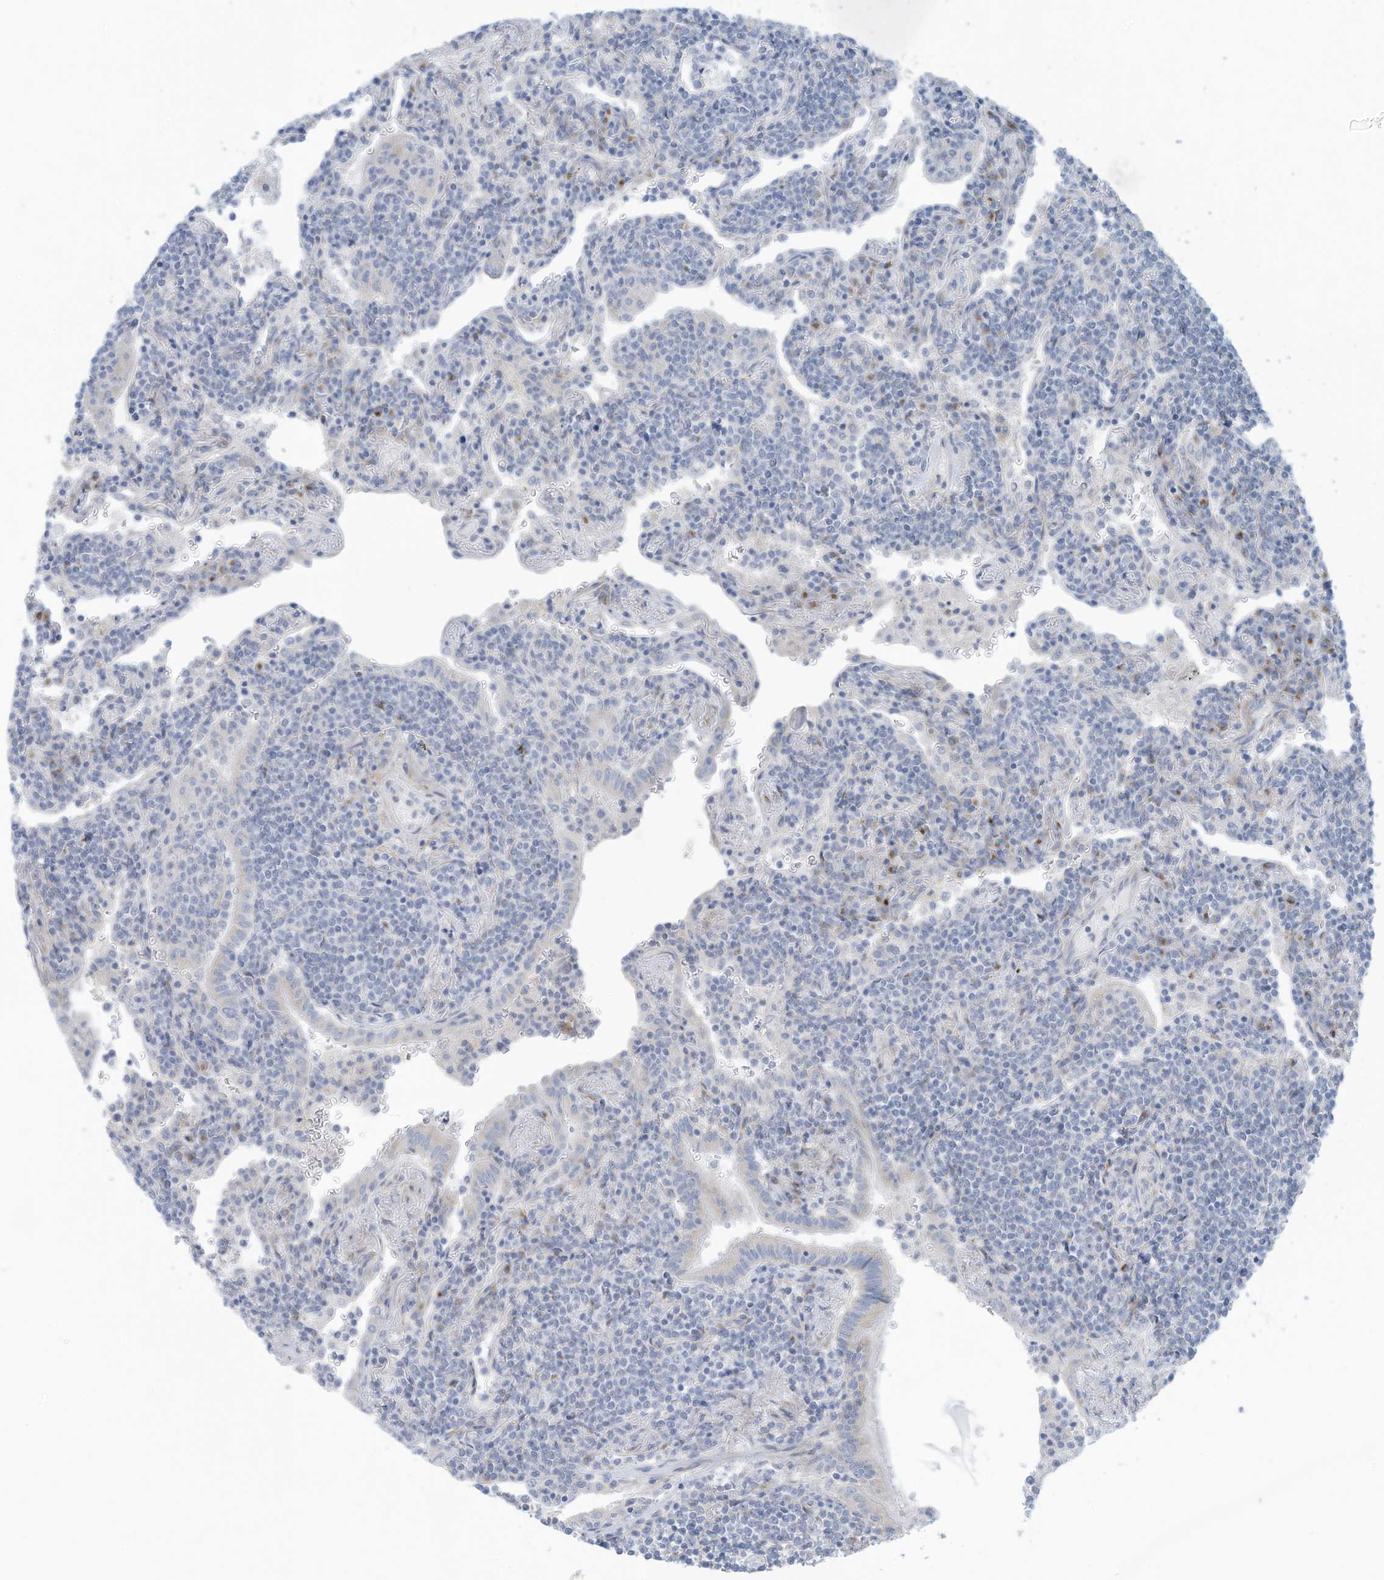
{"staining": {"intensity": "negative", "quantity": "none", "location": "none"}, "tissue": "lymphoma", "cell_type": "Tumor cells", "image_type": "cancer", "snomed": [{"axis": "morphology", "description": "Malignant lymphoma, non-Hodgkin's type, Low grade"}, {"axis": "topography", "description": "Lung"}], "caption": "IHC image of lymphoma stained for a protein (brown), which shows no staining in tumor cells.", "gene": "TRMT2B", "patient": {"sex": "female", "age": 71}}